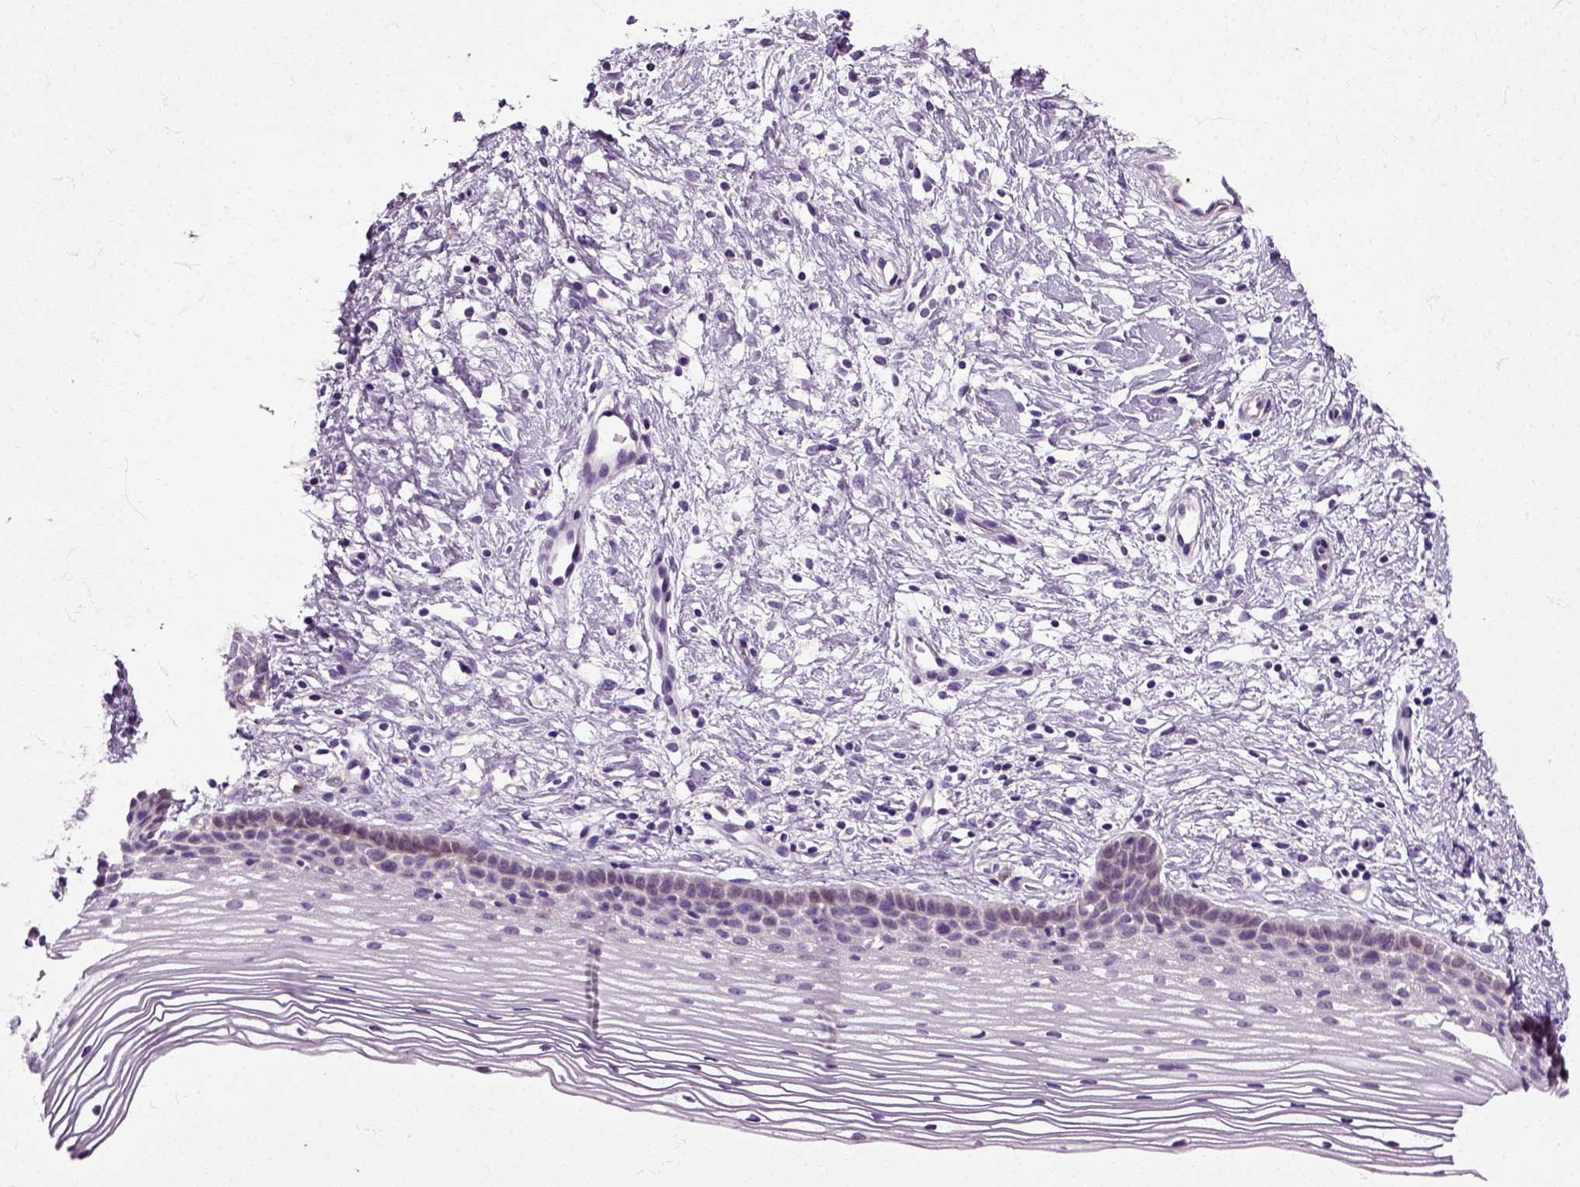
{"staining": {"intensity": "negative", "quantity": "none", "location": "none"}, "tissue": "cervix", "cell_type": "Glandular cells", "image_type": "normal", "snomed": [{"axis": "morphology", "description": "Normal tissue, NOS"}, {"axis": "topography", "description": "Cervix"}], "caption": "High power microscopy image of an immunohistochemistry (IHC) micrograph of normal cervix, revealing no significant expression in glandular cells.", "gene": "HSPA2", "patient": {"sex": "female", "age": 39}}